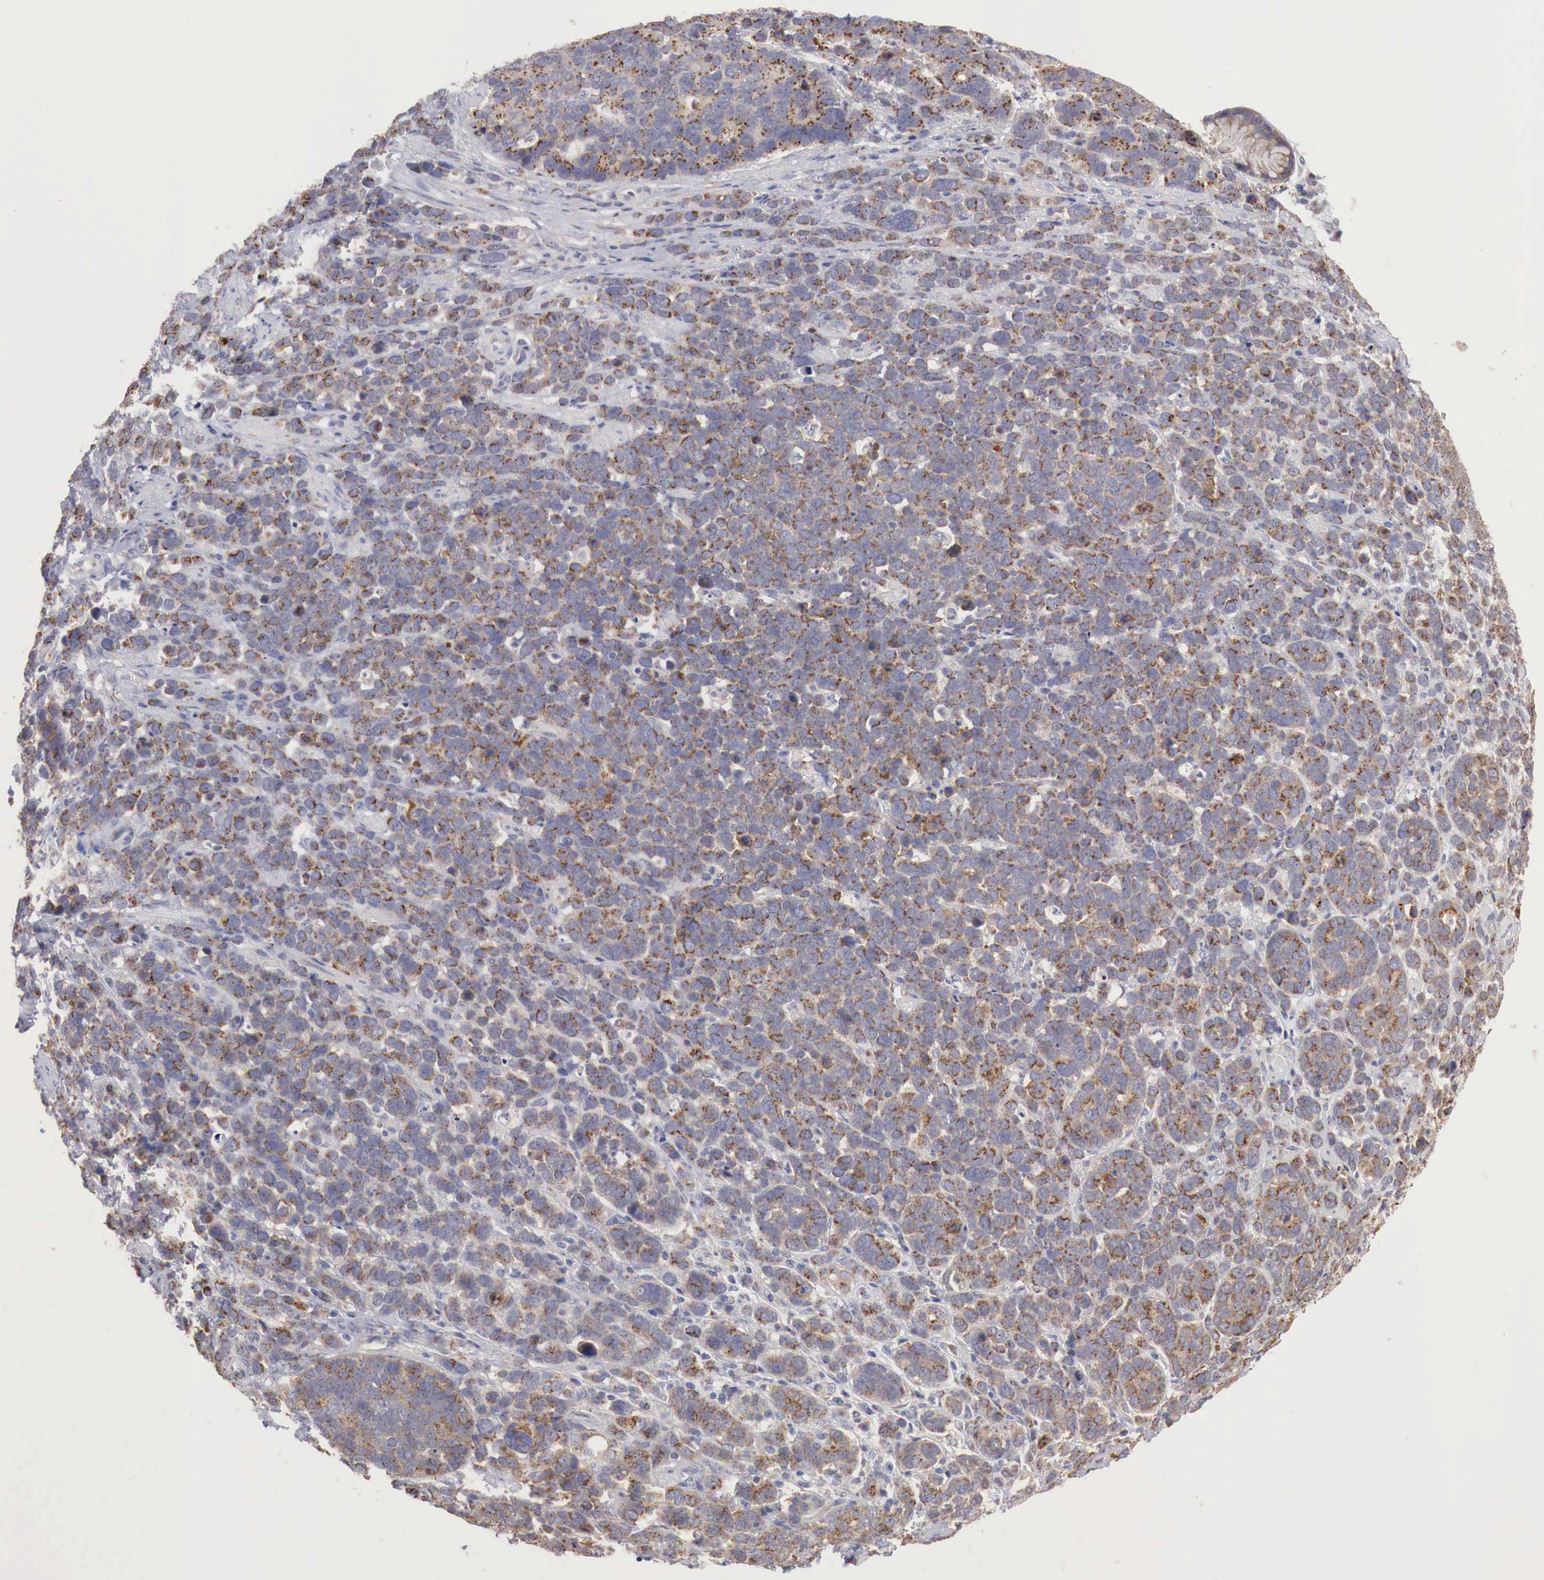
{"staining": {"intensity": "moderate", "quantity": ">75%", "location": "cytoplasmic/membranous"}, "tissue": "stomach cancer", "cell_type": "Tumor cells", "image_type": "cancer", "snomed": [{"axis": "morphology", "description": "Adenocarcinoma, NOS"}, {"axis": "topography", "description": "Stomach, upper"}], "caption": "This histopathology image reveals IHC staining of stomach cancer (adenocarcinoma), with medium moderate cytoplasmic/membranous positivity in approximately >75% of tumor cells.", "gene": "SYAP1", "patient": {"sex": "male", "age": 71}}